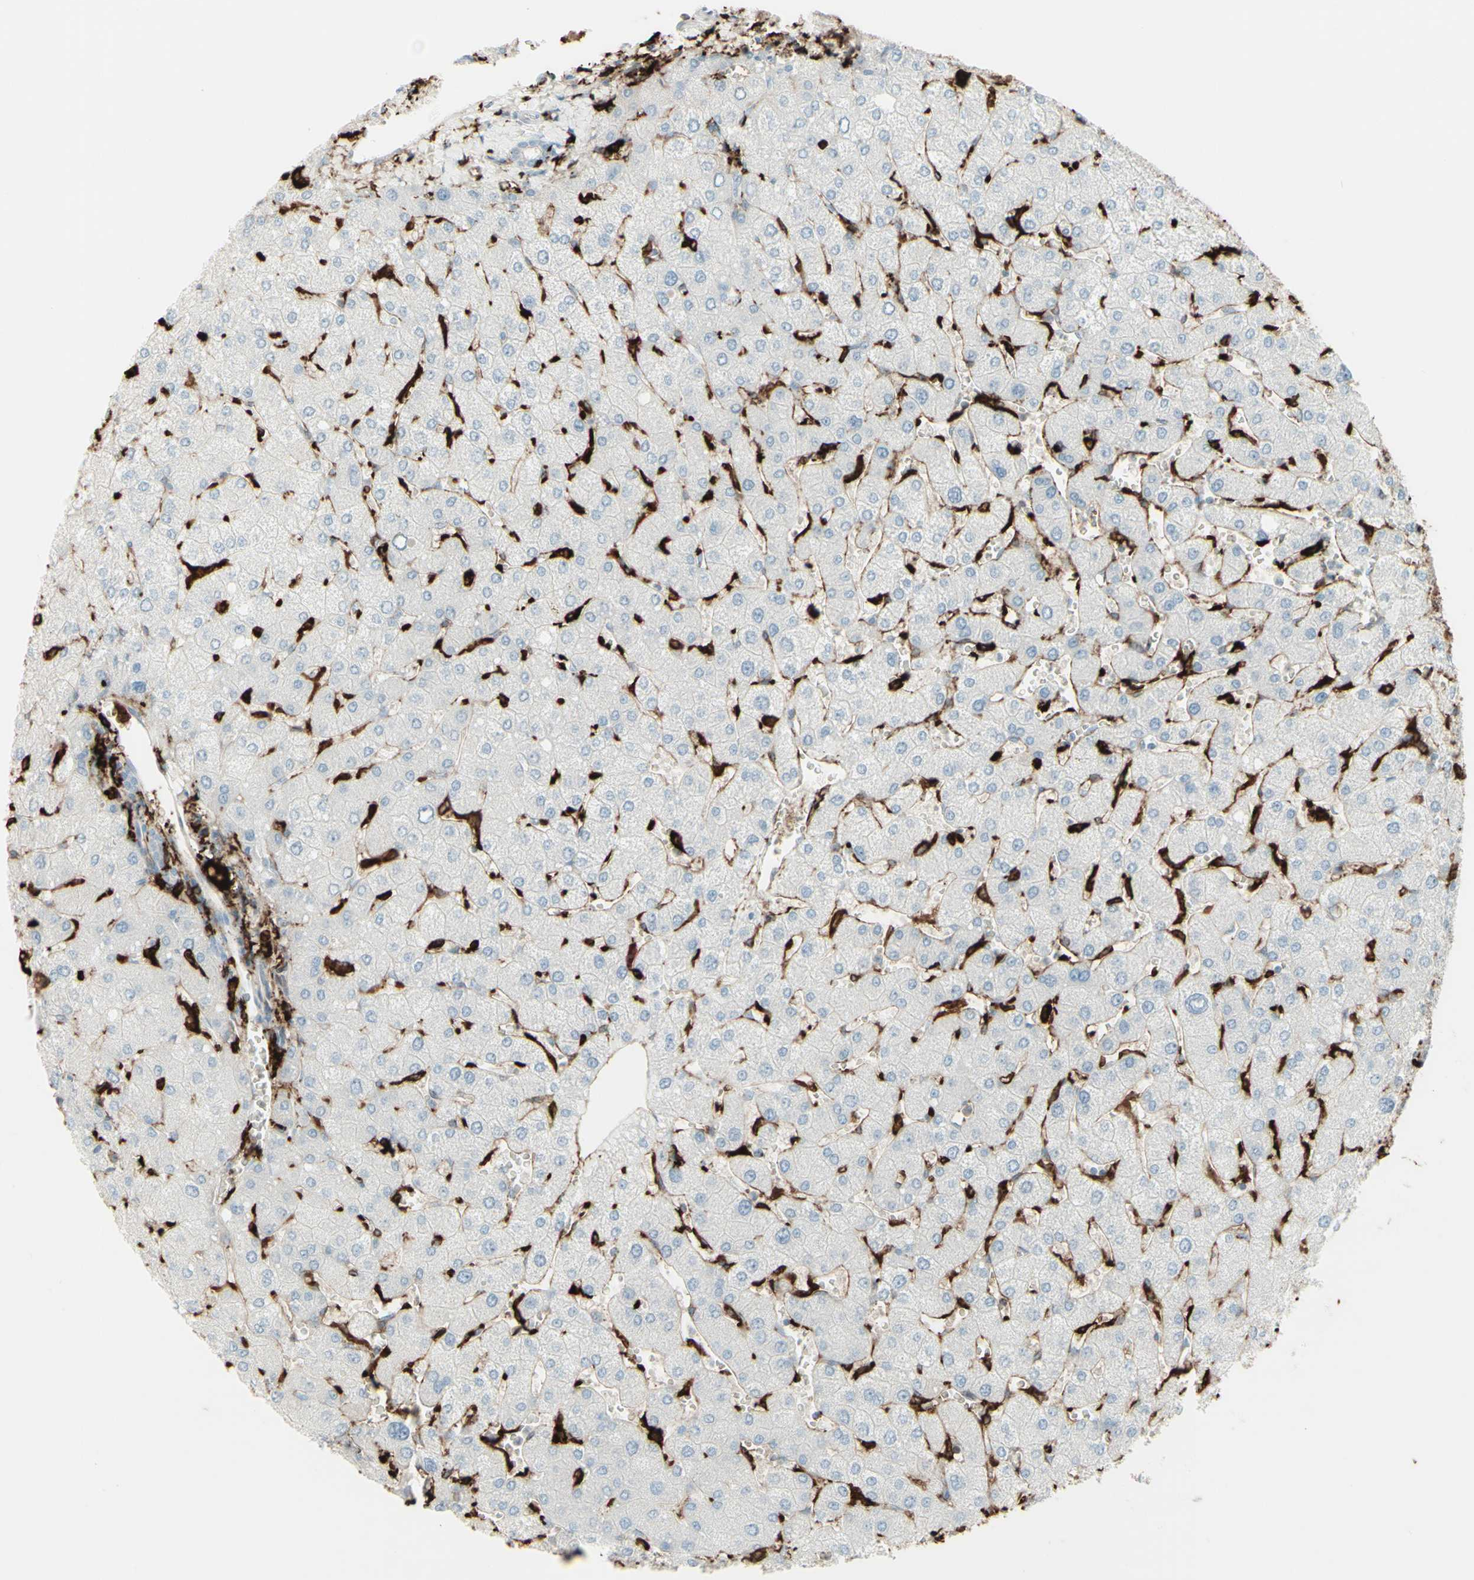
{"staining": {"intensity": "negative", "quantity": "none", "location": "none"}, "tissue": "liver", "cell_type": "Cholangiocytes", "image_type": "normal", "snomed": [{"axis": "morphology", "description": "Normal tissue, NOS"}, {"axis": "topography", "description": "Liver"}], "caption": "Immunohistochemistry (IHC) image of benign liver stained for a protein (brown), which shows no expression in cholangiocytes.", "gene": "HLA", "patient": {"sex": "male", "age": 55}}